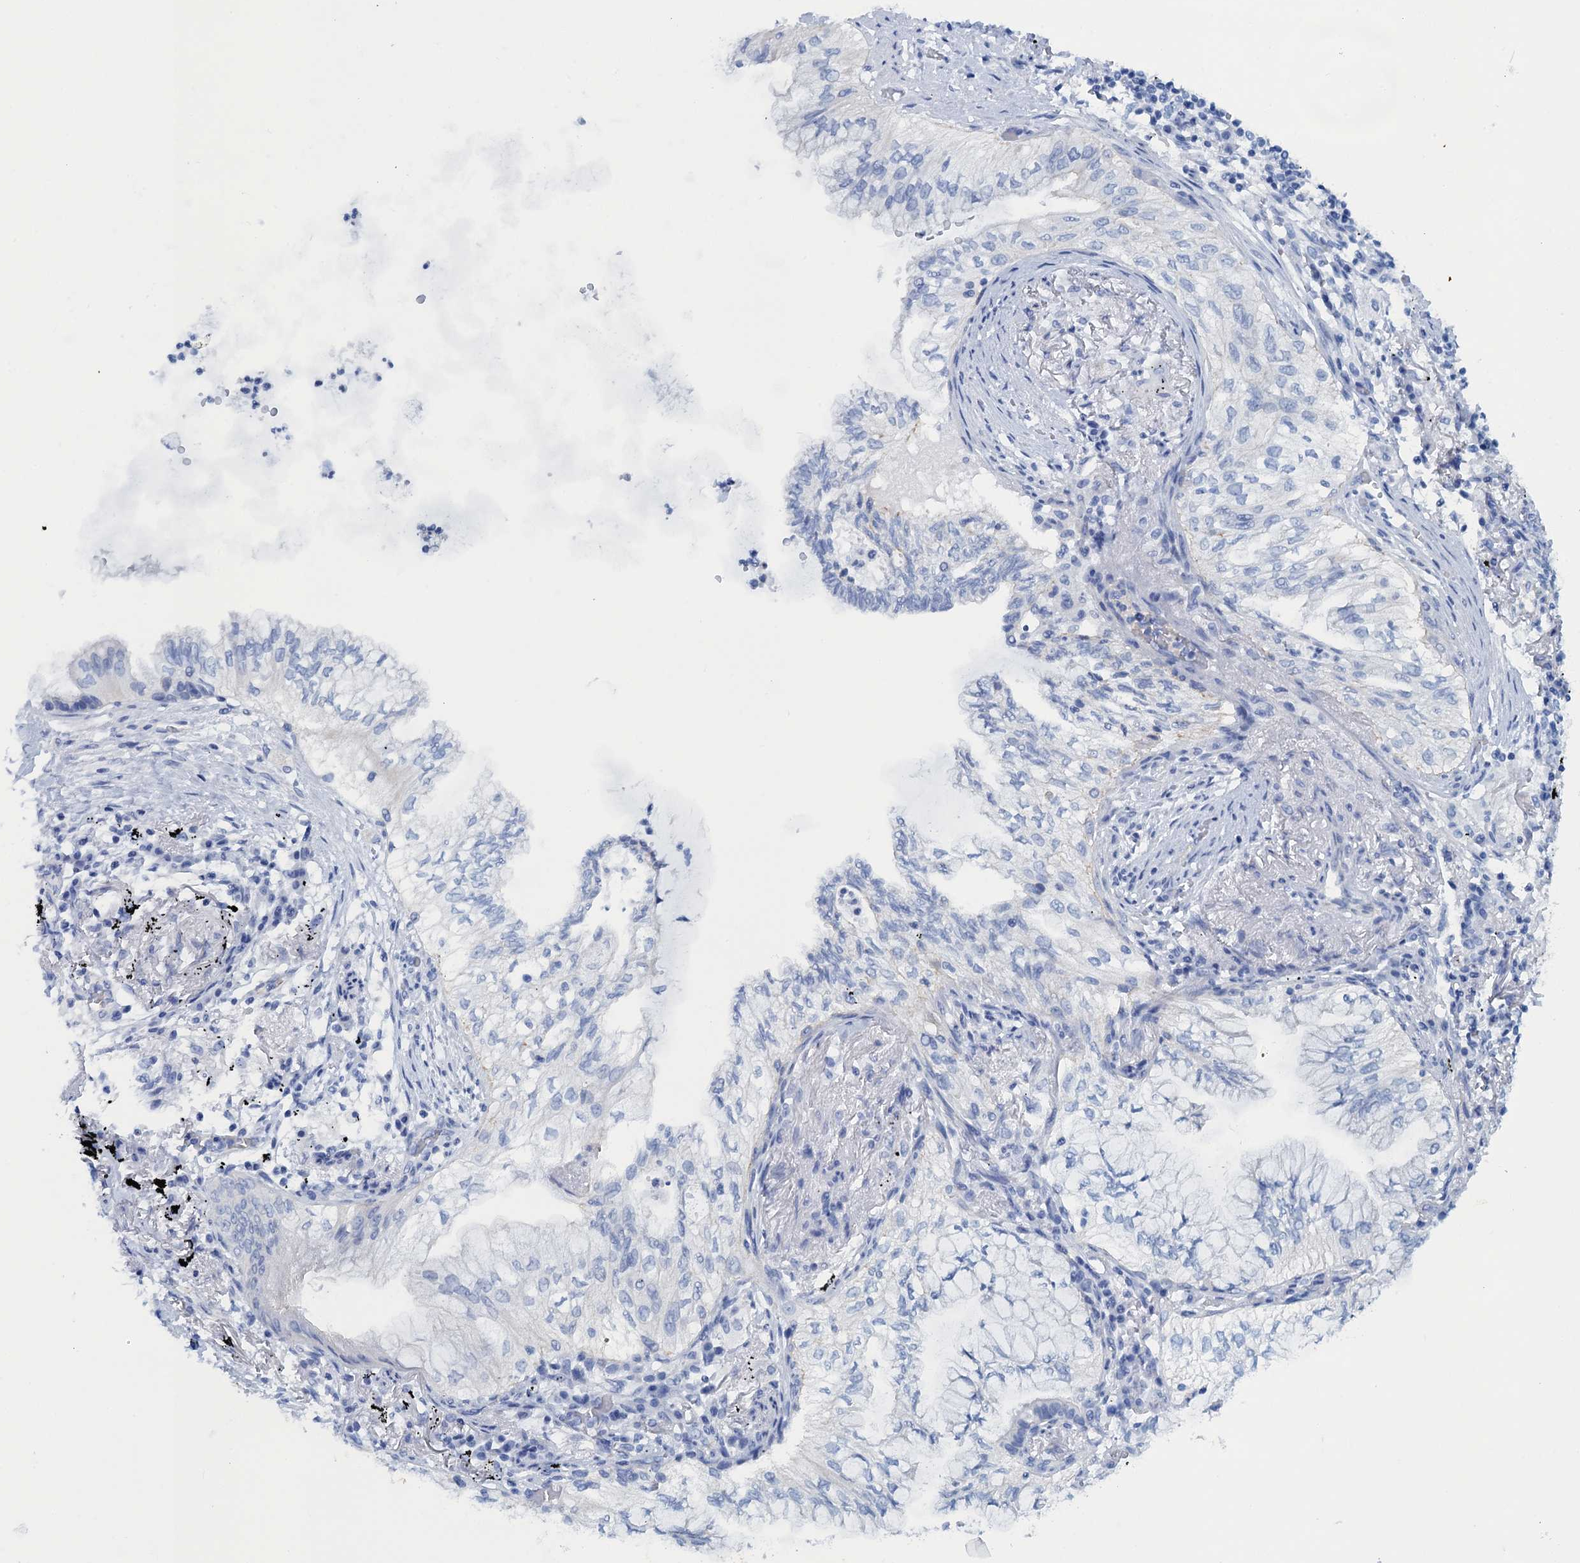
{"staining": {"intensity": "negative", "quantity": "none", "location": "none"}, "tissue": "lung cancer", "cell_type": "Tumor cells", "image_type": "cancer", "snomed": [{"axis": "morphology", "description": "Adenocarcinoma, NOS"}, {"axis": "topography", "description": "Lung"}], "caption": "Tumor cells are negative for brown protein staining in lung cancer.", "gene": "CALML5", "patient": {"sex": "female", "age": 70}}